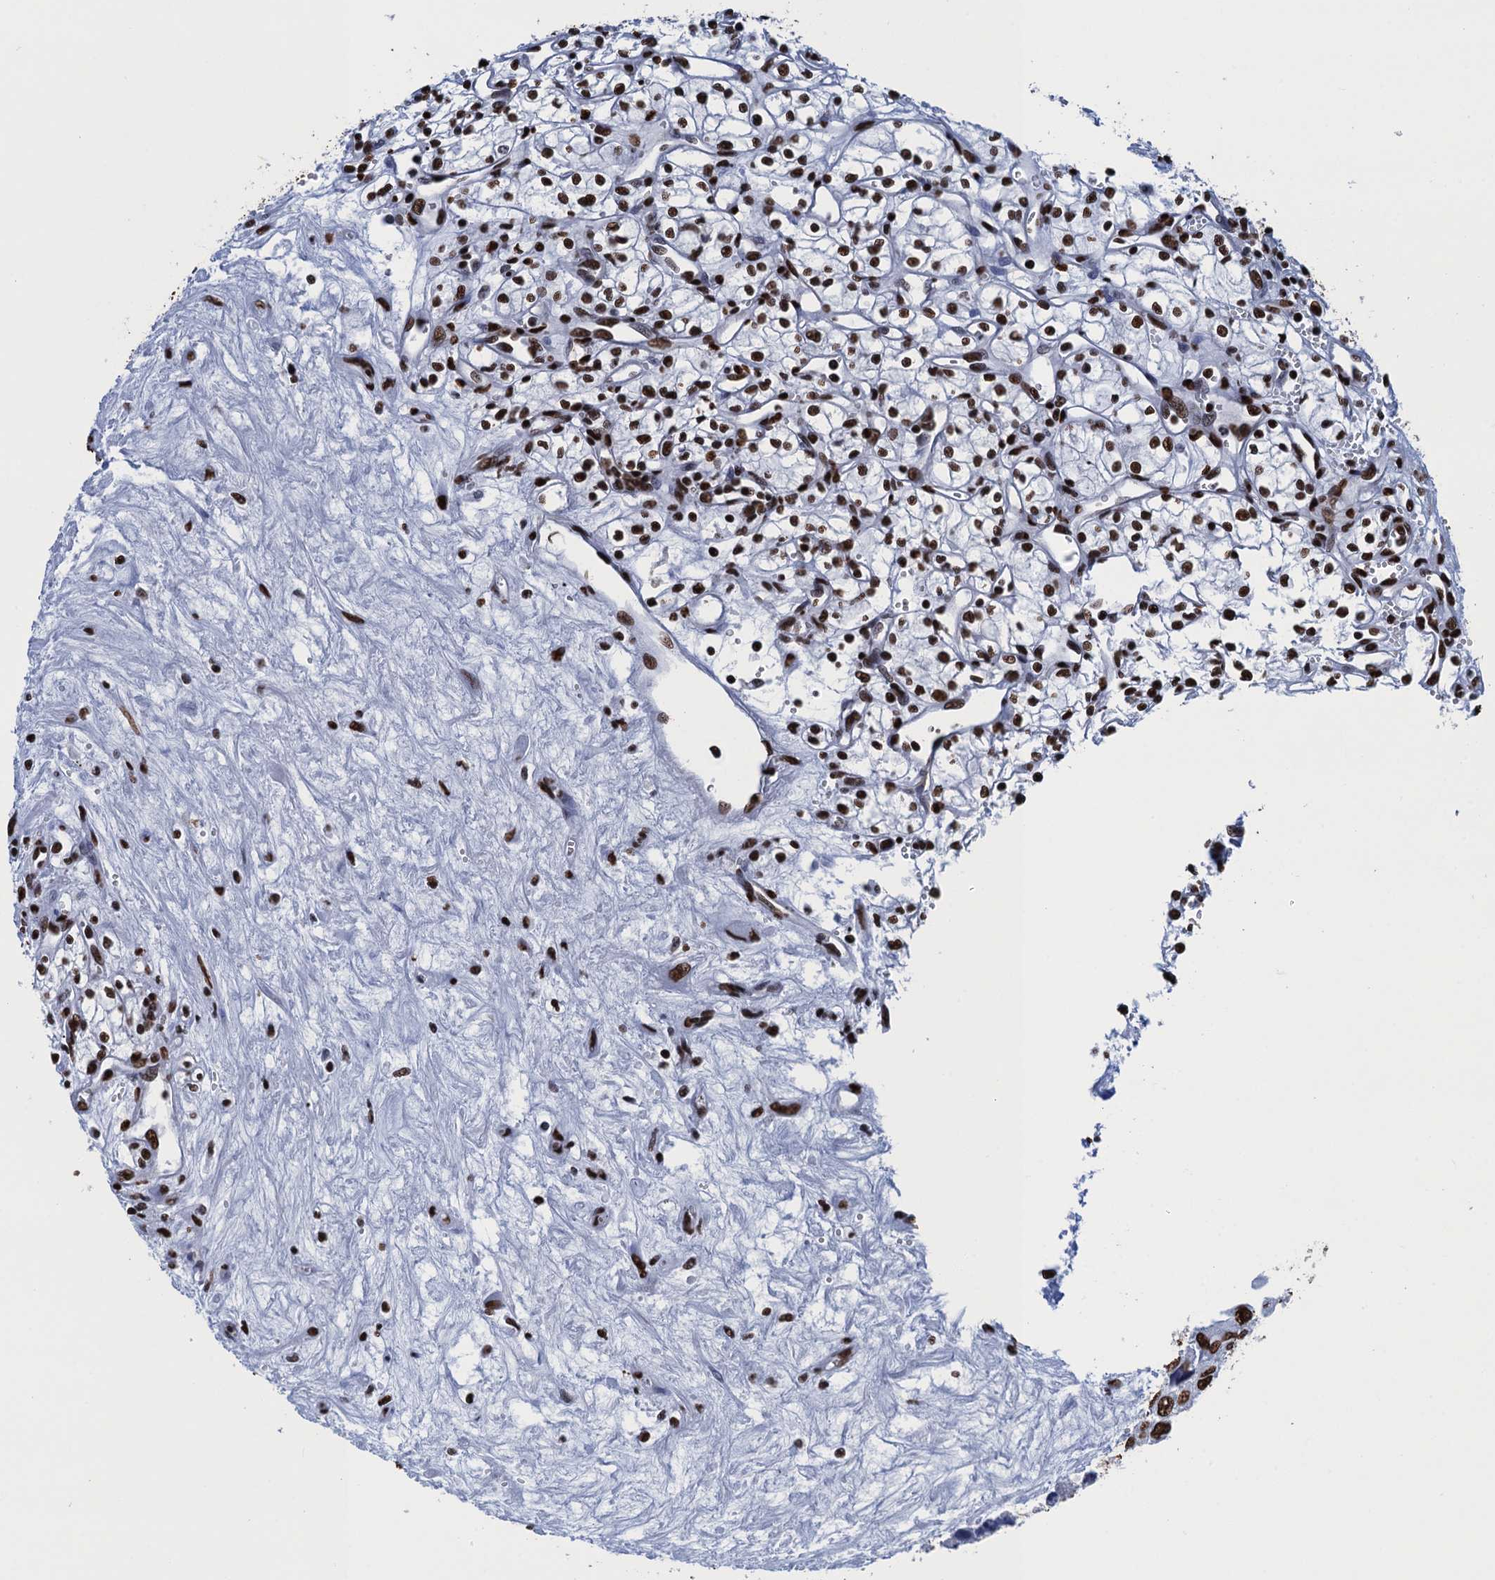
{"staining": {"intensity": "strong", "quantity": ">75%", "location": "nuclear"}, "tissue": "renal cancer", "cell_type": "Tumor cells", "image_type": "cancer", "snomed": [{"axis": "morphology", "description": "Adenocarcinoma, NOS"}, {"axis": "topography", "description": "Kidney"}], "caption": "Renal cancer (adenocarcinoma) stained with immunohistochemistry (IHC) reveals strong nuclear positivity in about >75% of tumor cells. The staining was performed using DAB to visualize the protein expression in brown, while the nuclei were stained in blue with hematoxylin (Magnification: 20x).", "gene": "UBA2", "patient": {"sex": "male", "age": 59}}